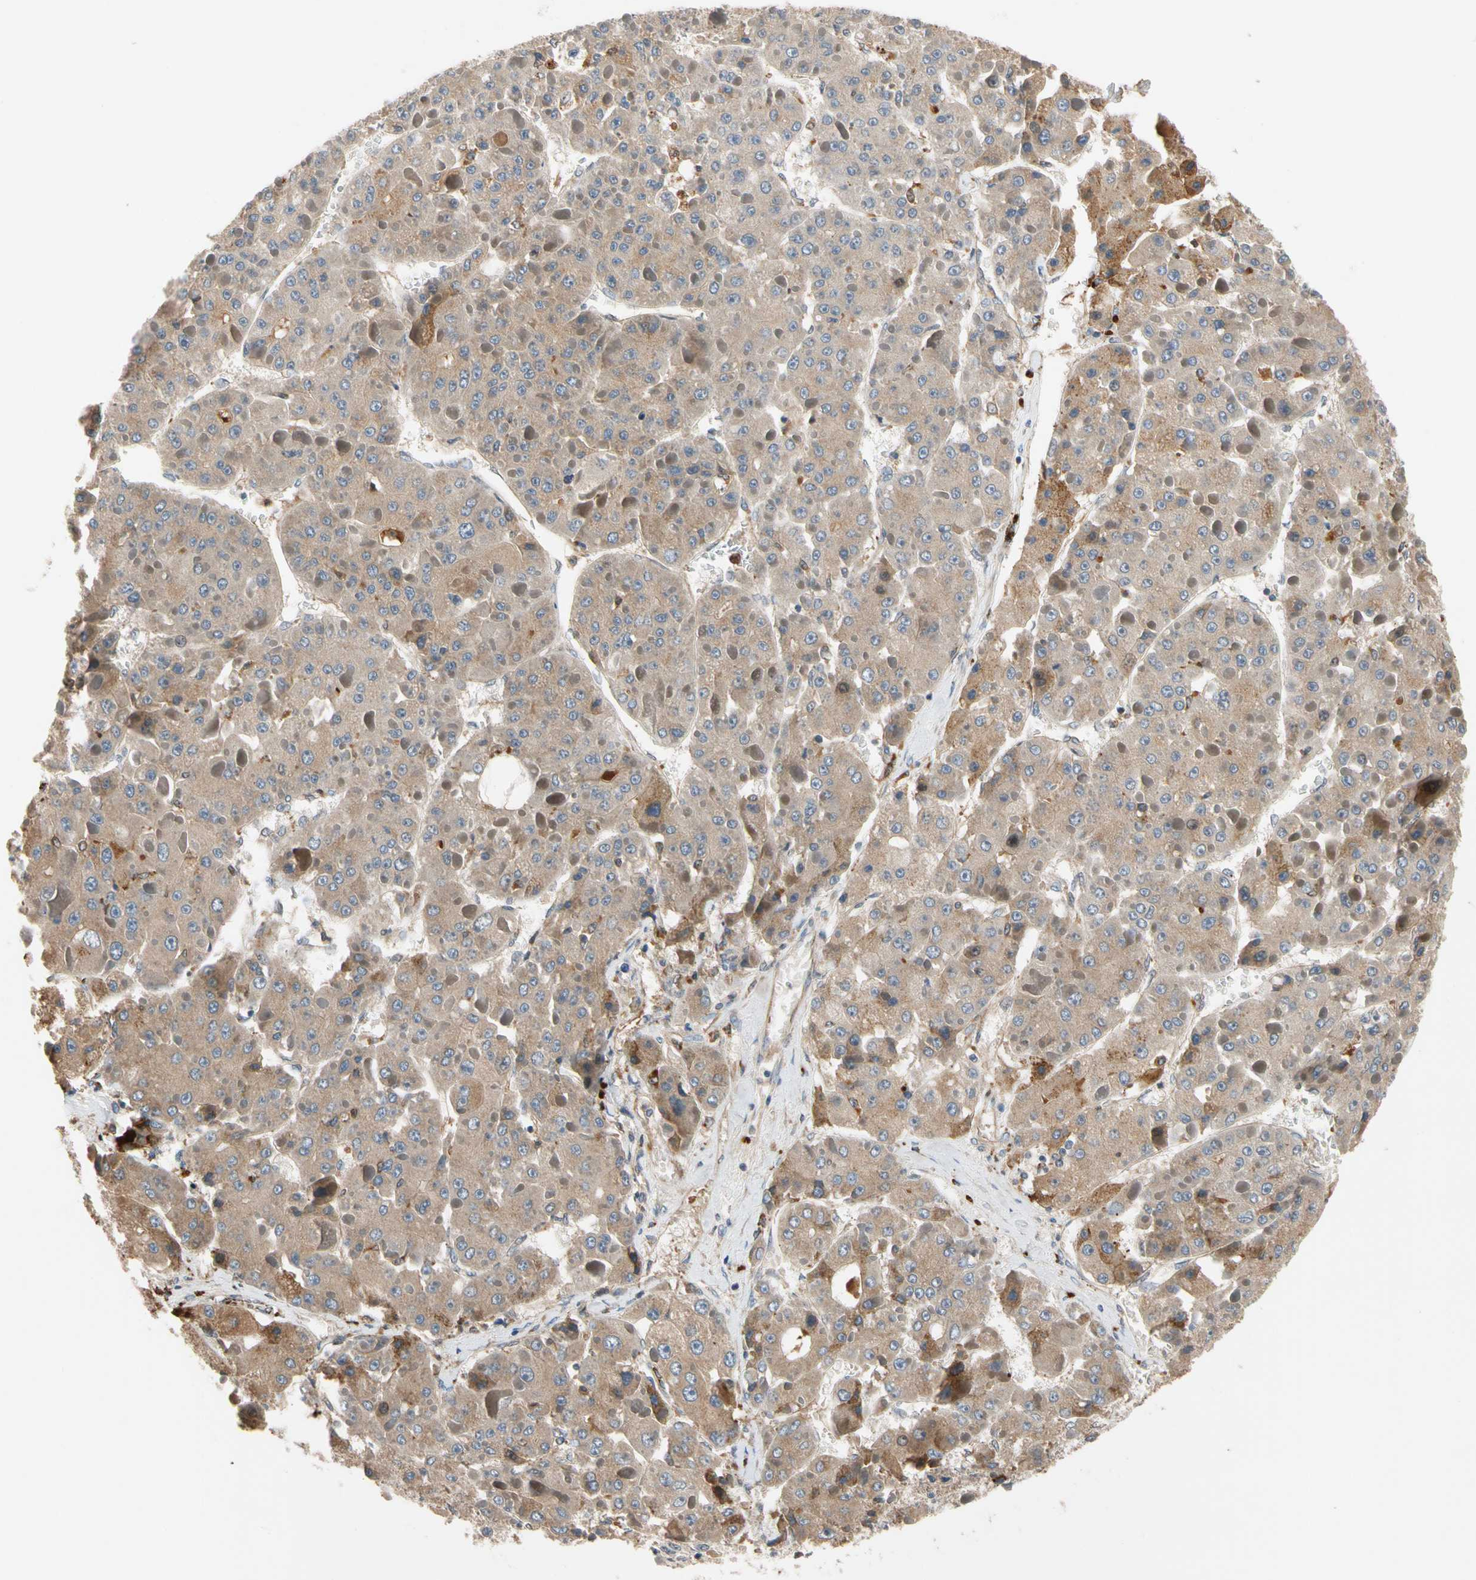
{"staining": {"intensity": "moderate", "quantity": ">75%", "location": "cytoplasmic/membranous"}, "tissue": "liver cancer", "cell_type": "Tumor cells", "image_type": "cancer", "snomed": [{"axis": "morphology", "description": "Carcinoma, Hepatocellular, NOS"}, {"axis": "topography", "description": "Liver"}], "caption": "This micrograph displays IHC staining of human hepatocellular carcinoma (liver), with medium moderate cytoplasmic/membranous expression in about >75% of tumor cells.", "gene": "FGD6", "patient": {"sex": "female", "age": 73}}